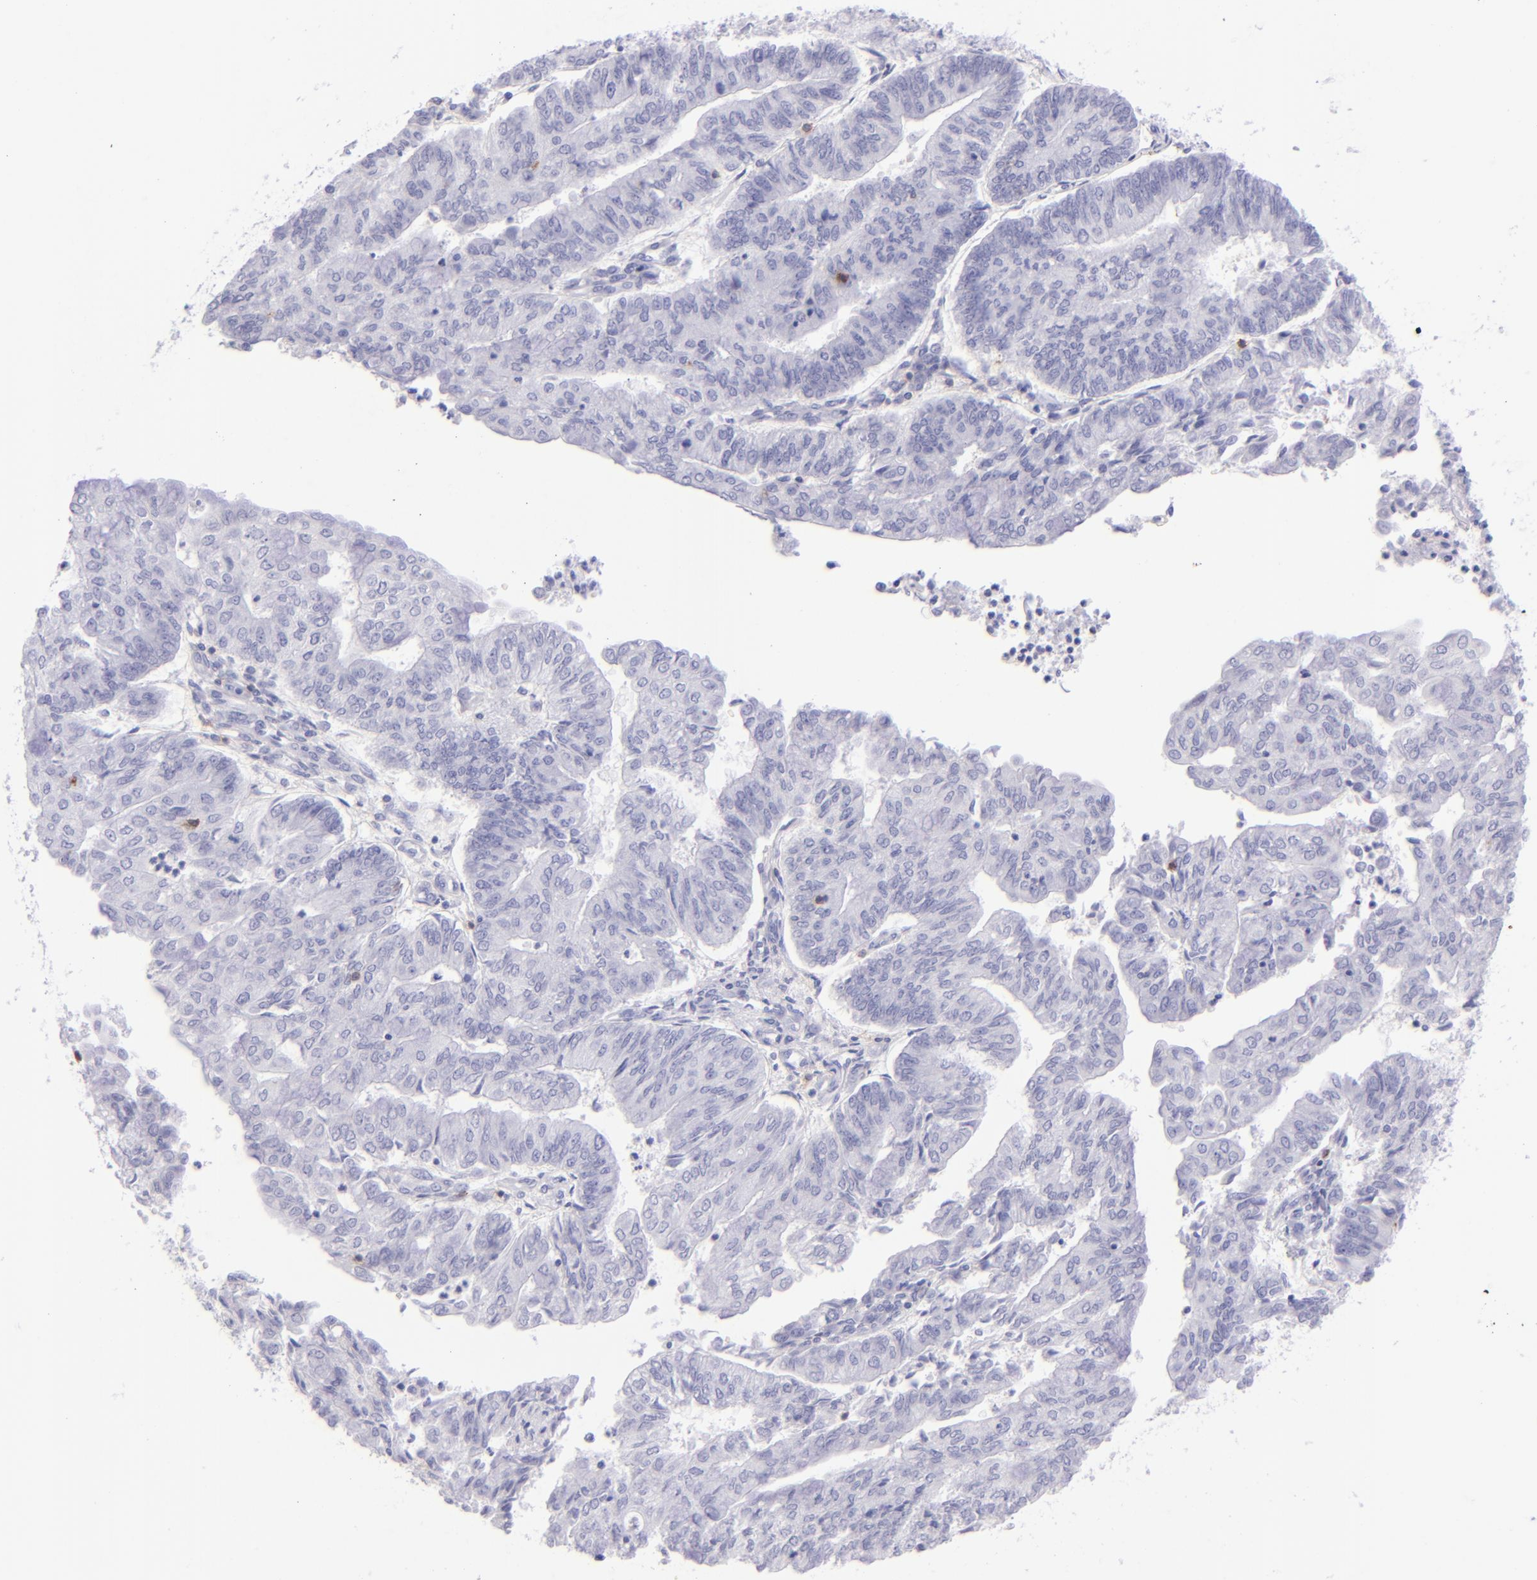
{"staining": {"intensity": "negative", "quantity": "none", "location": "none"}, "tissue": "endometrial cancer", "cell_type": "Tumor cells", "image_type": "cancer", "snomed": [{"axis": "morphology", "description": "Adenocarcinoma, NOS"}, {"axis": "topography", "description": "Endometrium"}], "caption": "Tumor cells are negative for brown protein staining in endometrial adenocarcinoma.", "gene": "CD69", "patient": {"sex": "female", "age": 59}}